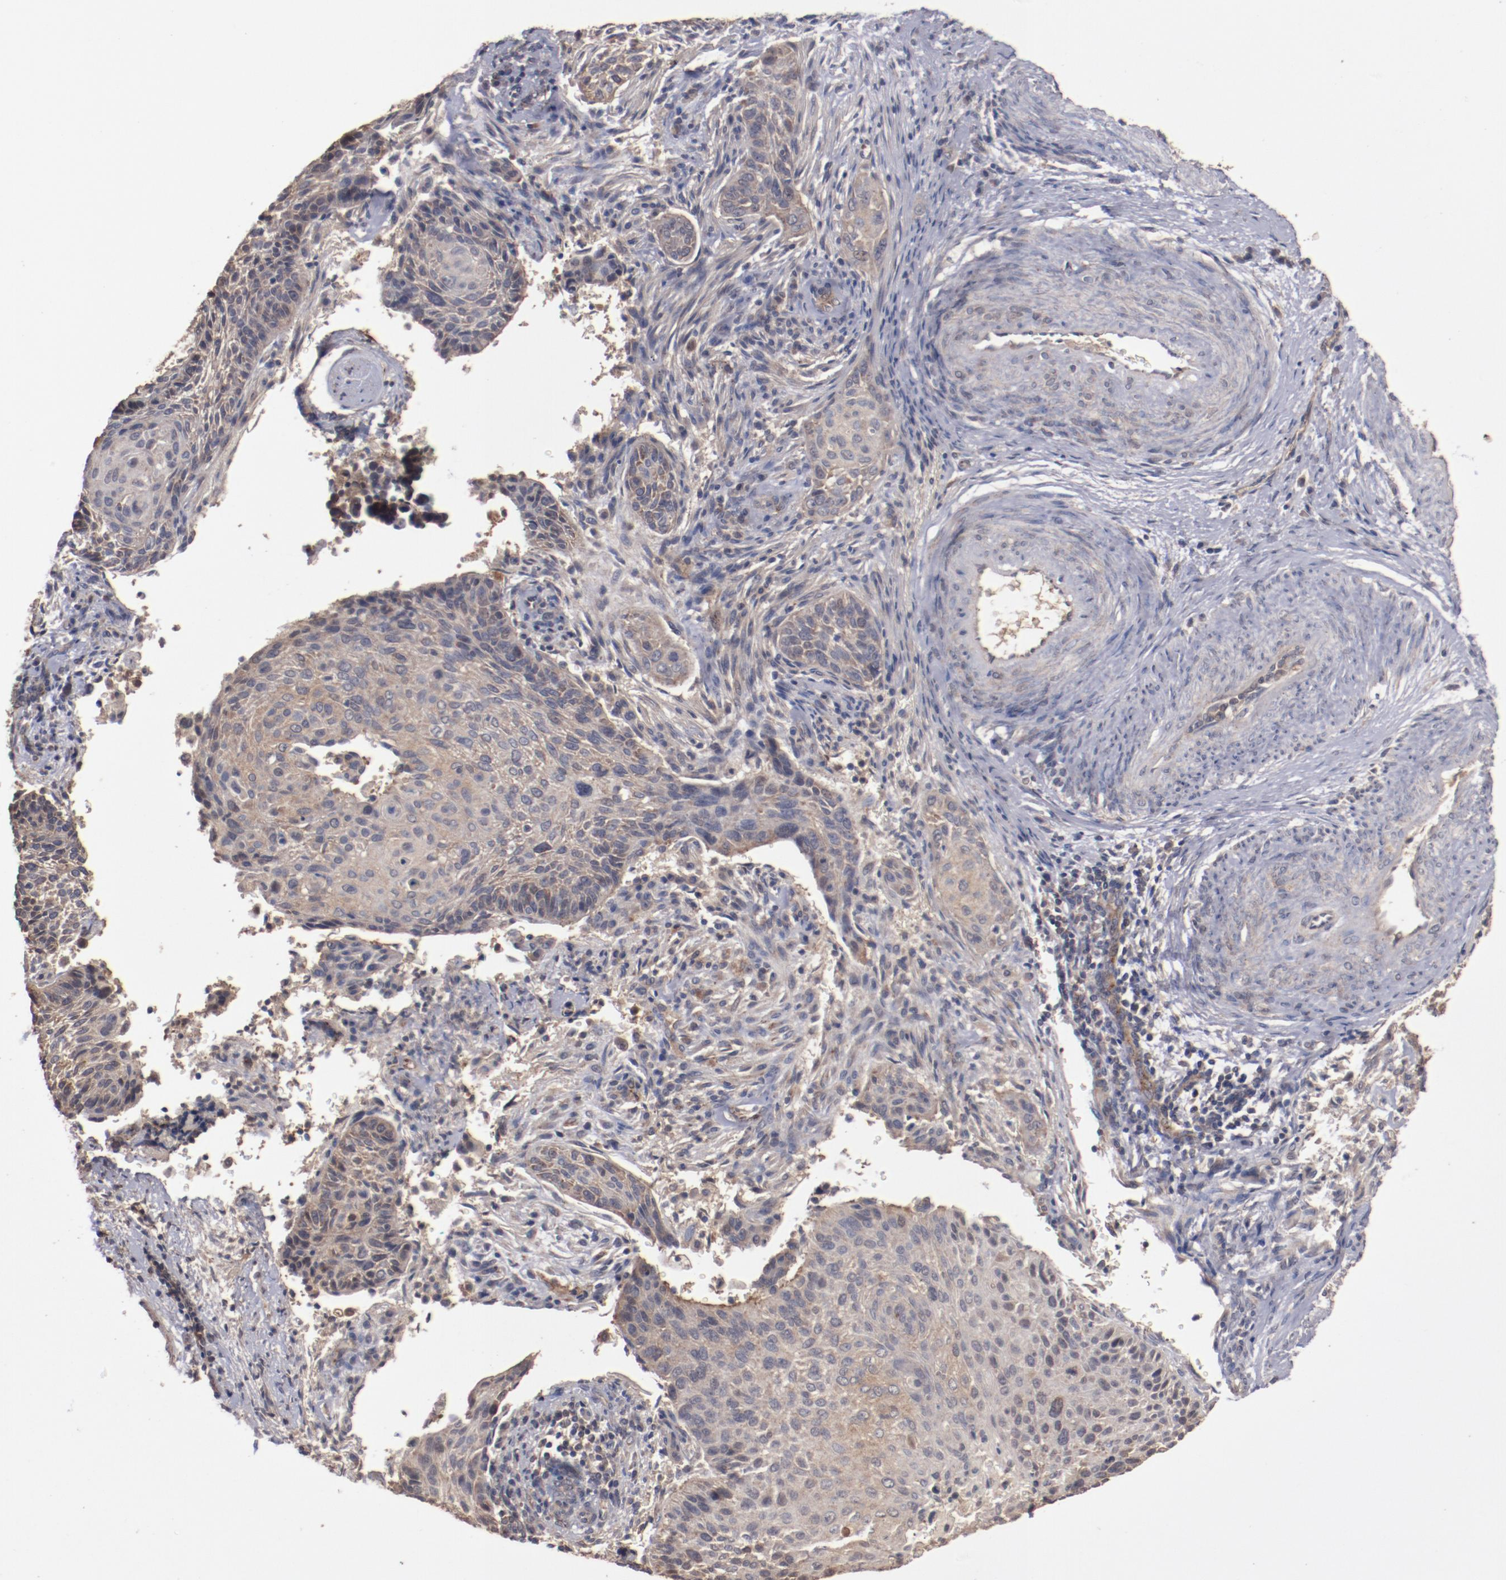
{"staining": {"intensity": "moderate", "quantity": ">75%", "location": "cytoplasmic/membranous"}, "tissue": "cervical cancer", "cell_type": "Tumor cells", "image_type": "cancer", "snomed": [{"axis": "morphology", "description": "Squamous cell carcinoma, NOS"}, {"axis": "topography", "description": "Cervix"}], "caption": "An IHC histopathology image of tumor tissue is shown. Protein staining in brown highlights moderate cytoplasmic/membranous positivity in squamous cell carcinoma (cervical) within tumor cells.", "gene": "DIPK2B", "patient": {"sex": "female", "age": 33}}